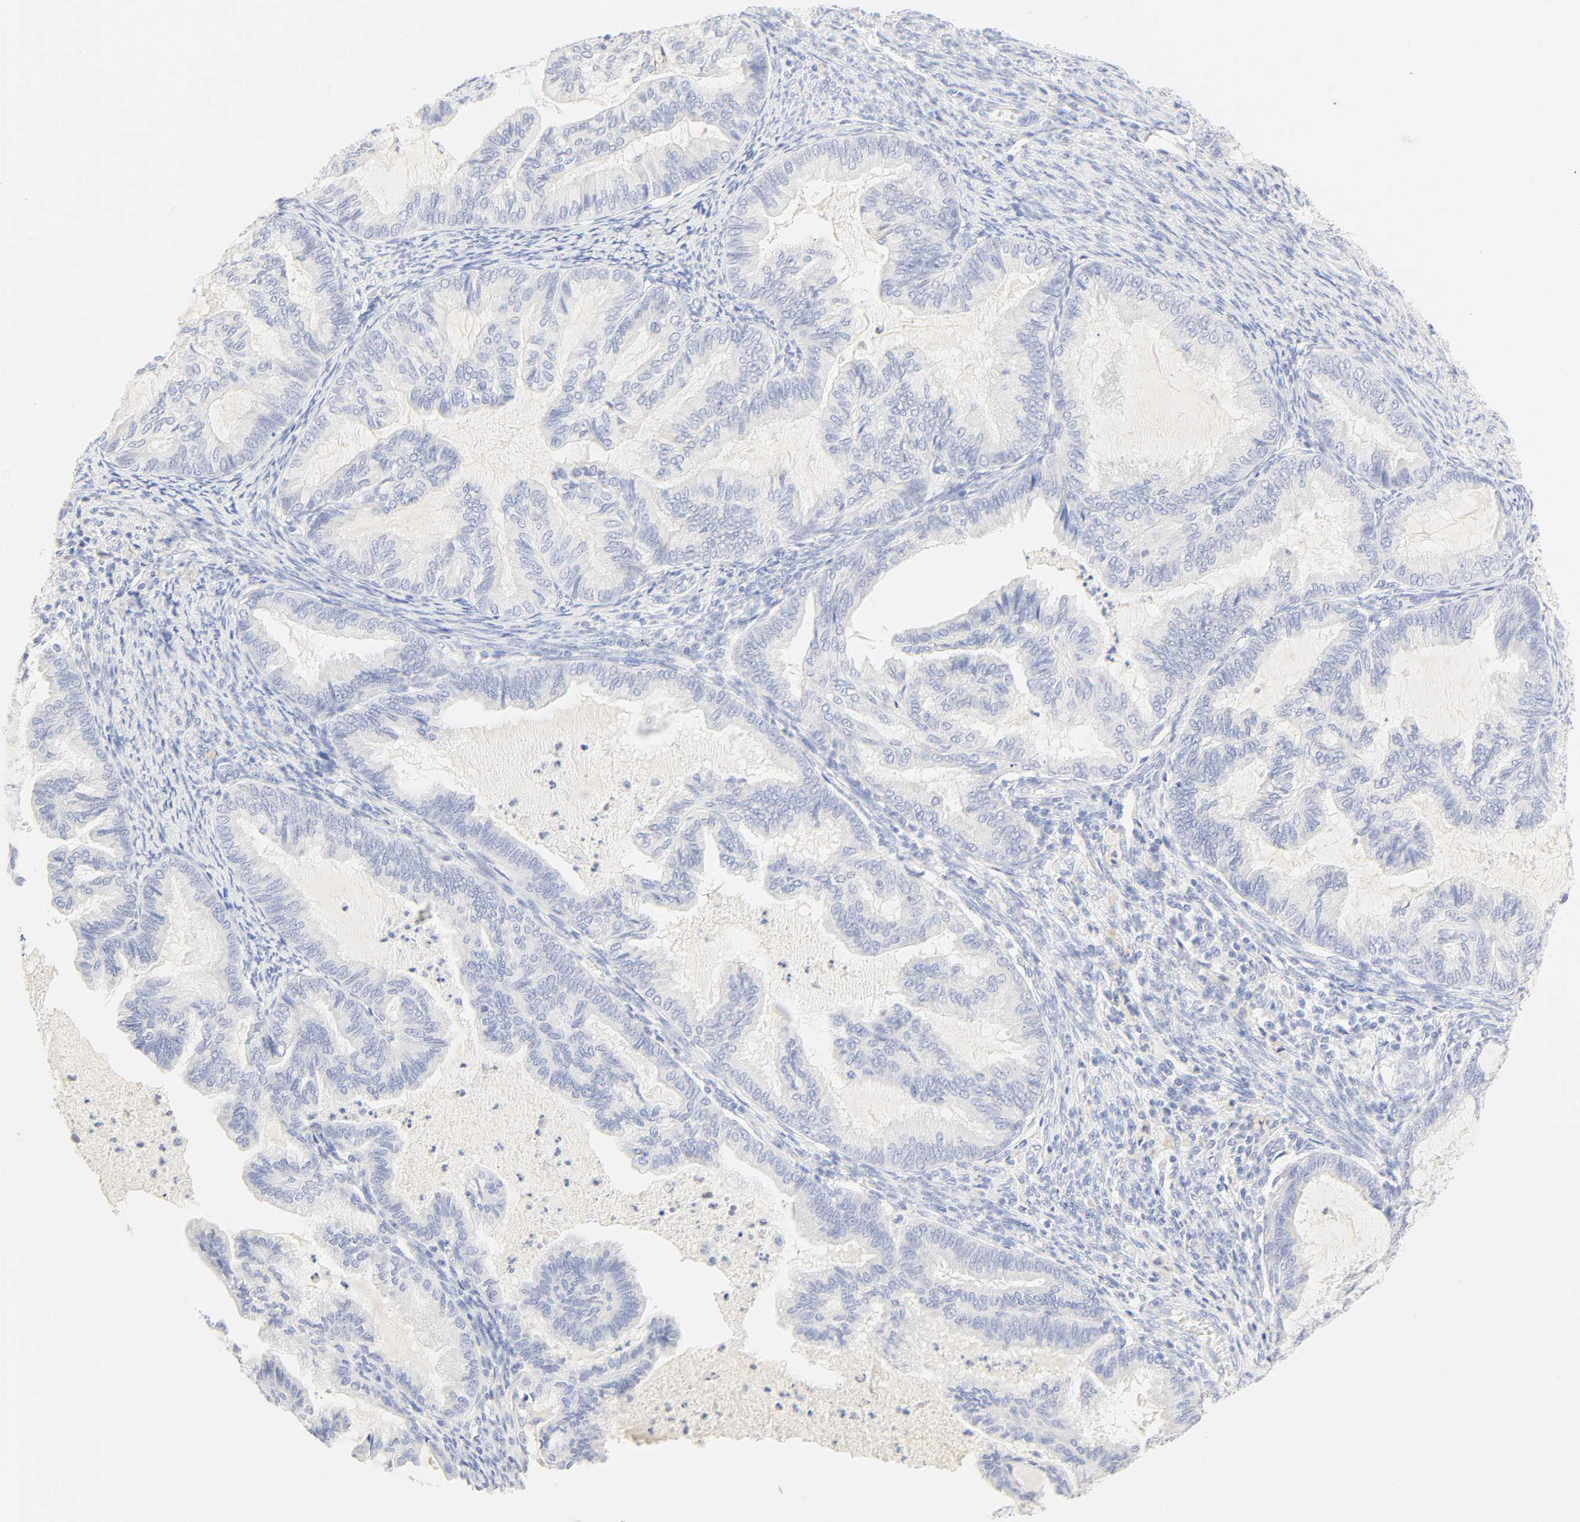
{"staining": {"intensity": "negative", "quantity": "none", "location": "none"}, "tissue": "cervical cancer", "cell_type": "Tumor cells", "image_type": "cancer", "snomed": [{"axis": "morphology", "description": "Normal tissue, NOS"}, {"axis": "morphology", "description": "Adenocarcinoma, NOS"}, {"axis": "topography", "description": "Cervix"}, {"axis": "topography", "description": "Endometrium"}], "caption": "The photomicrograph demonstrates no significant staining in tumor cells of adenocarcinoma (cervical).", "gene": "SLCO1B3", "patient": {"sex": "female", "age": 86}}